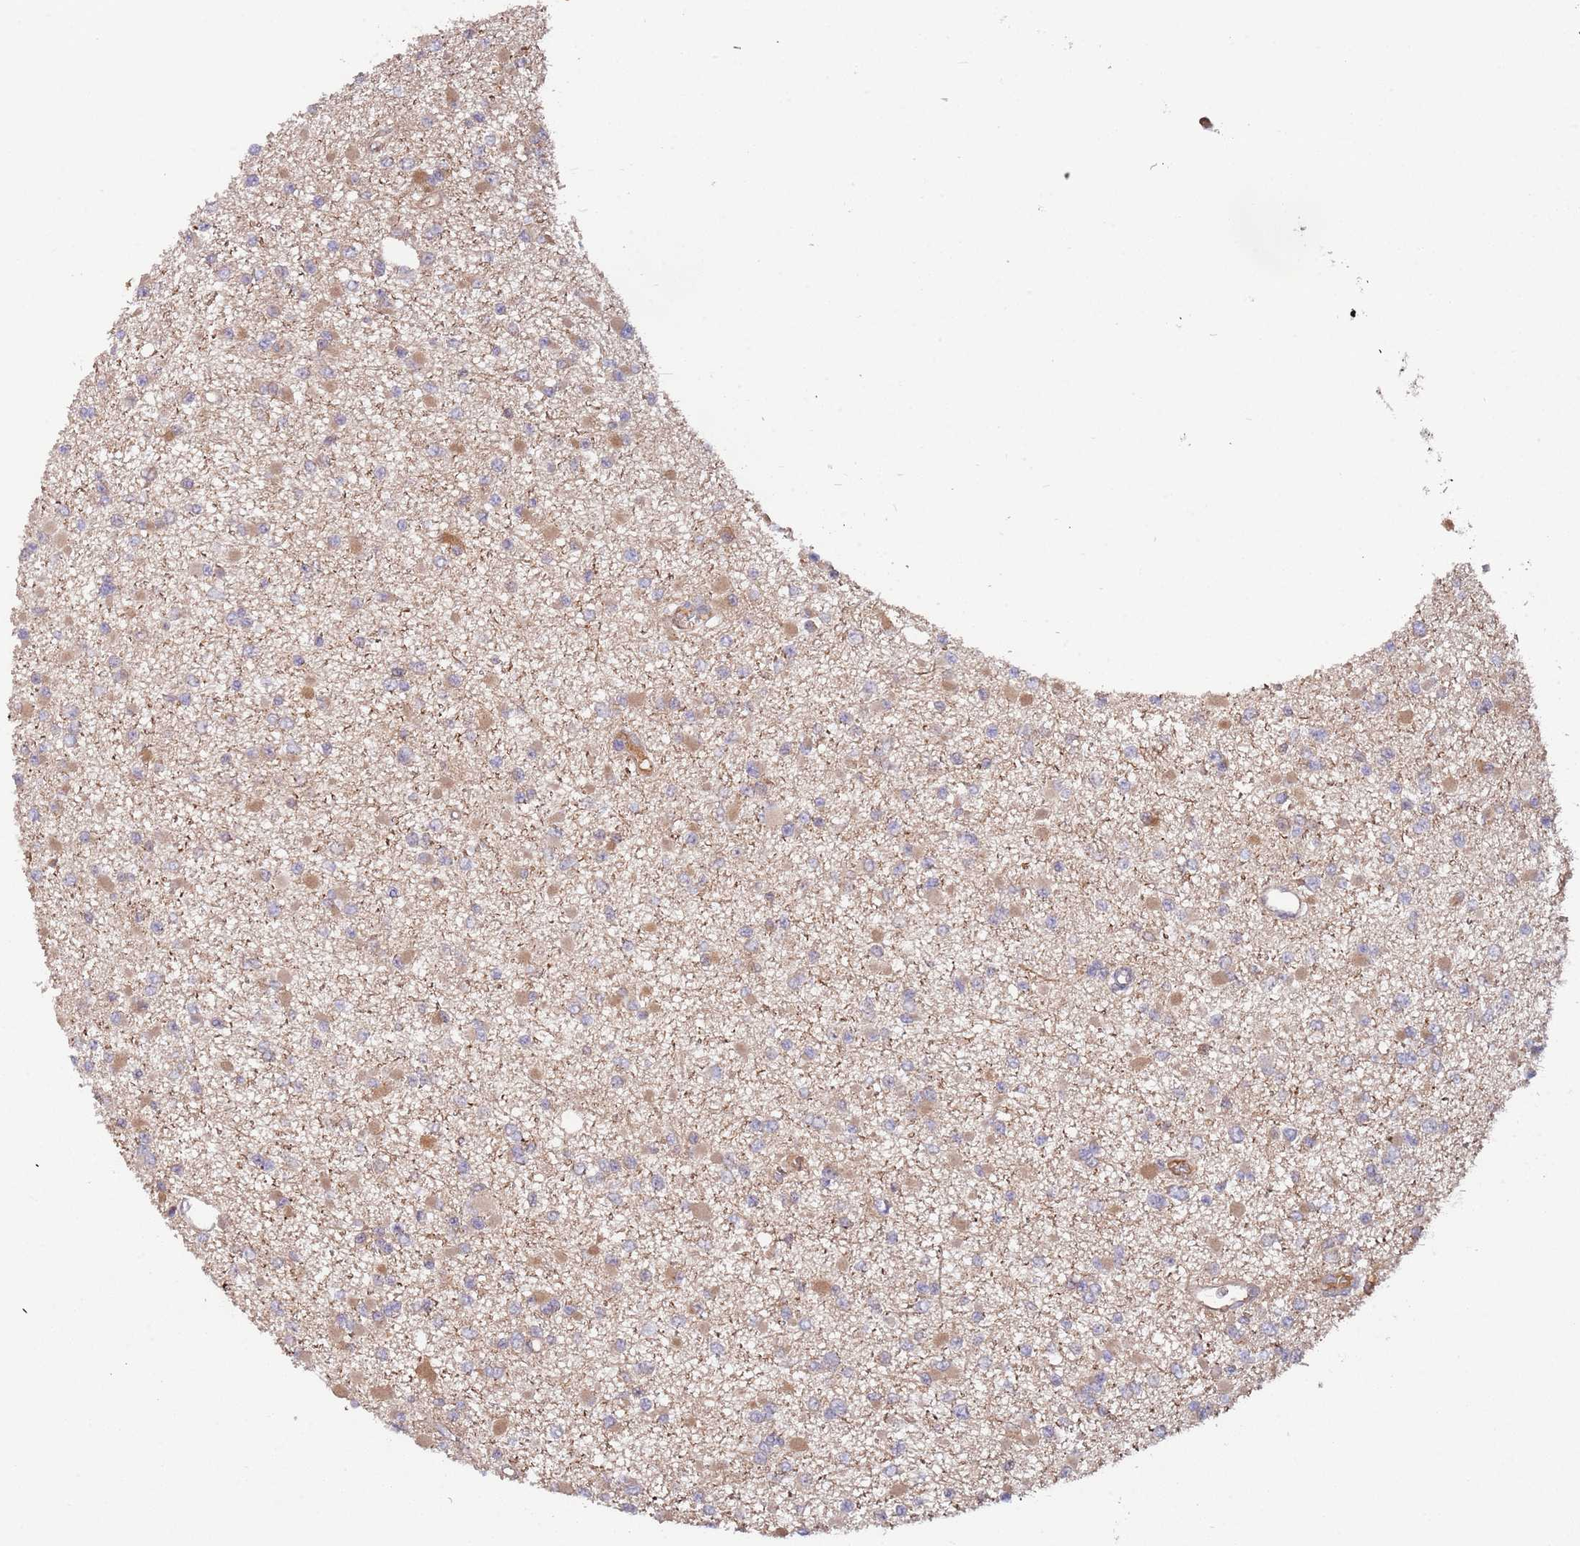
{"staining": {"intensity": "weak", "quantity": "<25%", "location": "cytoplasmic/membranous"}, "tissue": "glioma", "cell_type": "Tumor cells", "image_type": "cancer", "snomed": [{"axis": "morphology", "description": "Glioma, malignant, Low grade"}, {"axis": "topography", "description": "Brain"}], "caption": "Immunohistochemical staining of human glioma shows no significant staining in tumor cells. Brightfield microscopy of immunohistochemistry (IHC) stained with DAB (brown) and hematoxylin (blue), captured at high magnification.", "gene": "GSDMD", "patient": {"sex": "female", "age": 22}}